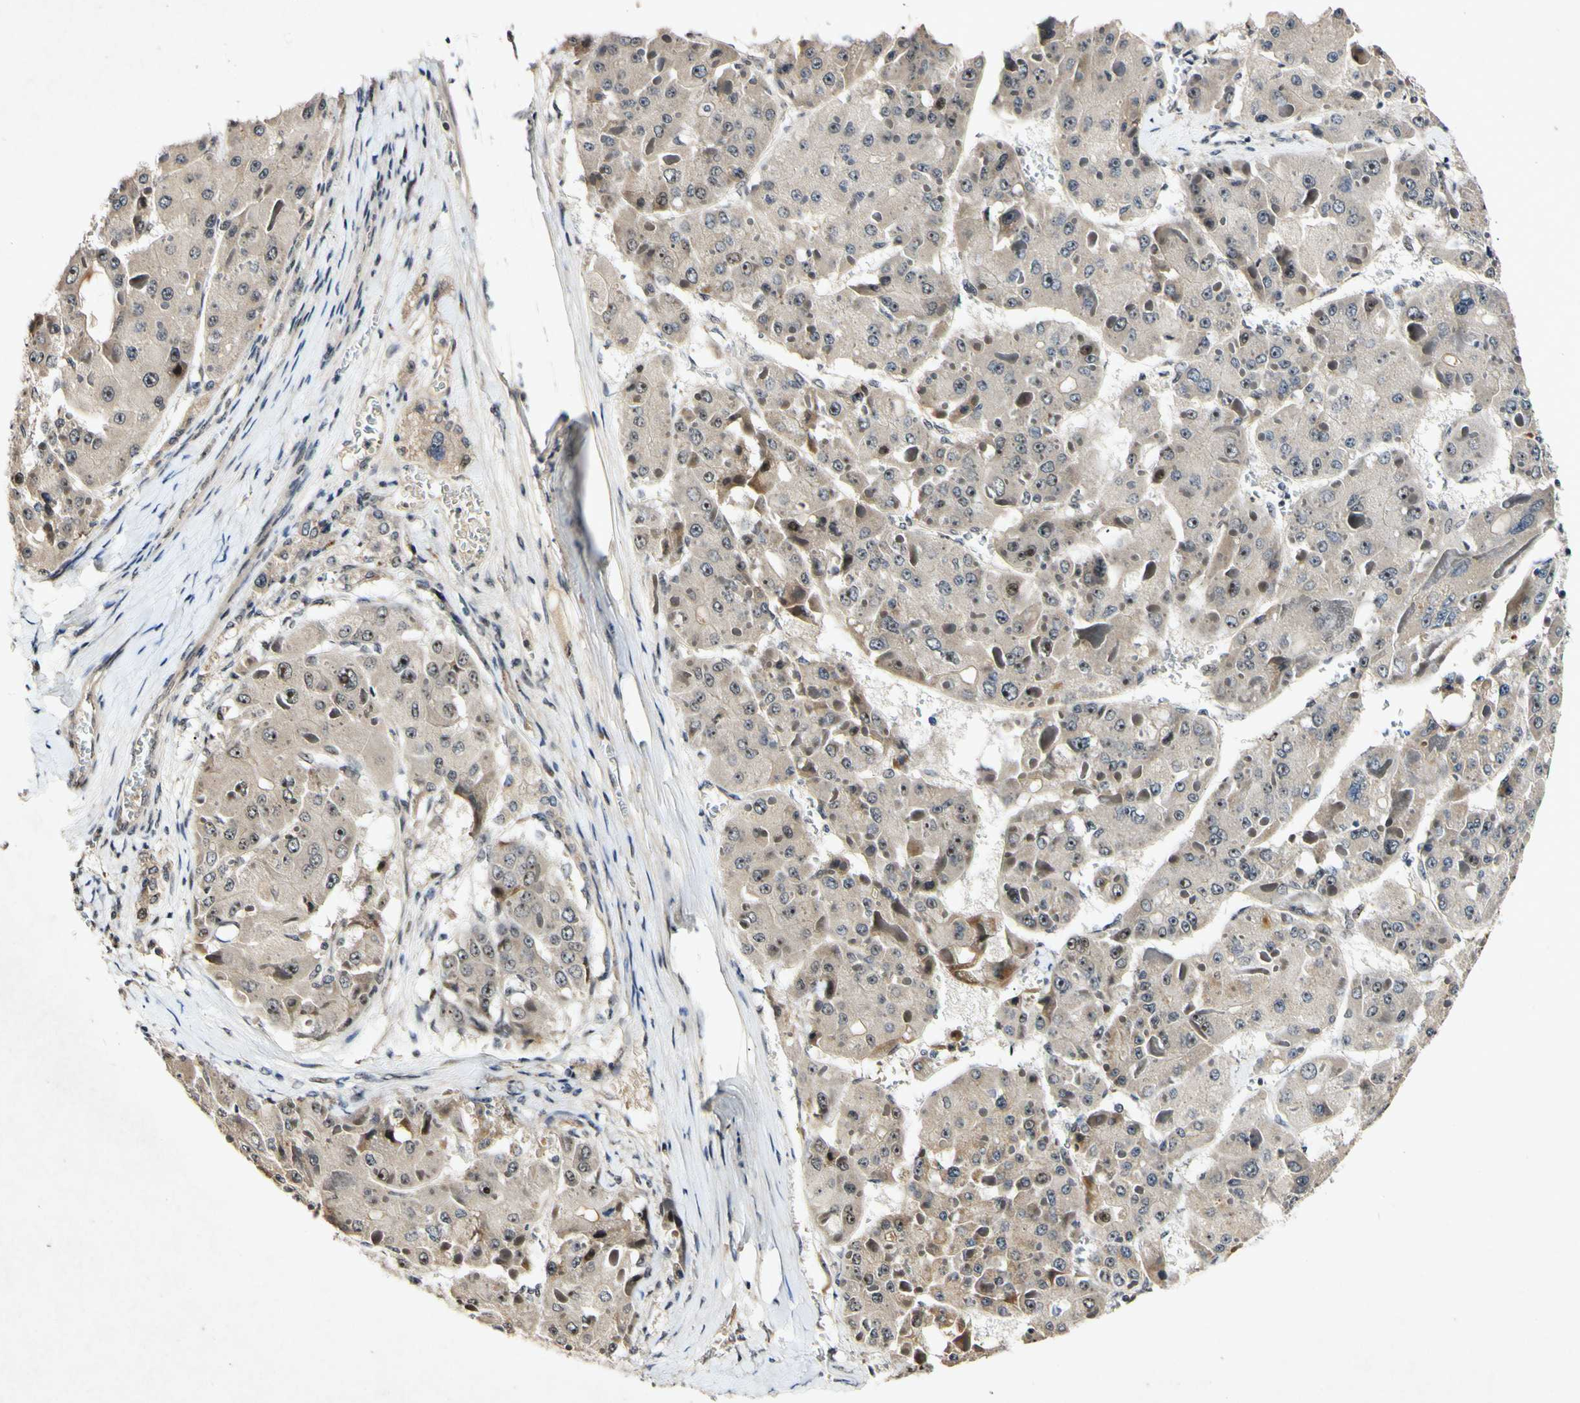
{"staining": {"intensity": "weak", "quantity": ">75%", "location": "cytoplasmic/membranous,nuclear"}, "tissue": "liver cancer", "cell_type": "Tumor cells", "image_type": "cancer", "snomed": [{"axis": "morphology", "description": "Carcinoma, Hepatocellular, NOS"}, {"axis": "topography", "description": "Liver"}], "caption": "Liver cancer was stained to show a protein in brown. There is low levels of weak cytoplasmic/membranous and nuclear positivity in approximately >75% of tumor cells.", "gene": "POLR2F", "patient": {"sex": "female", "age": 73}}